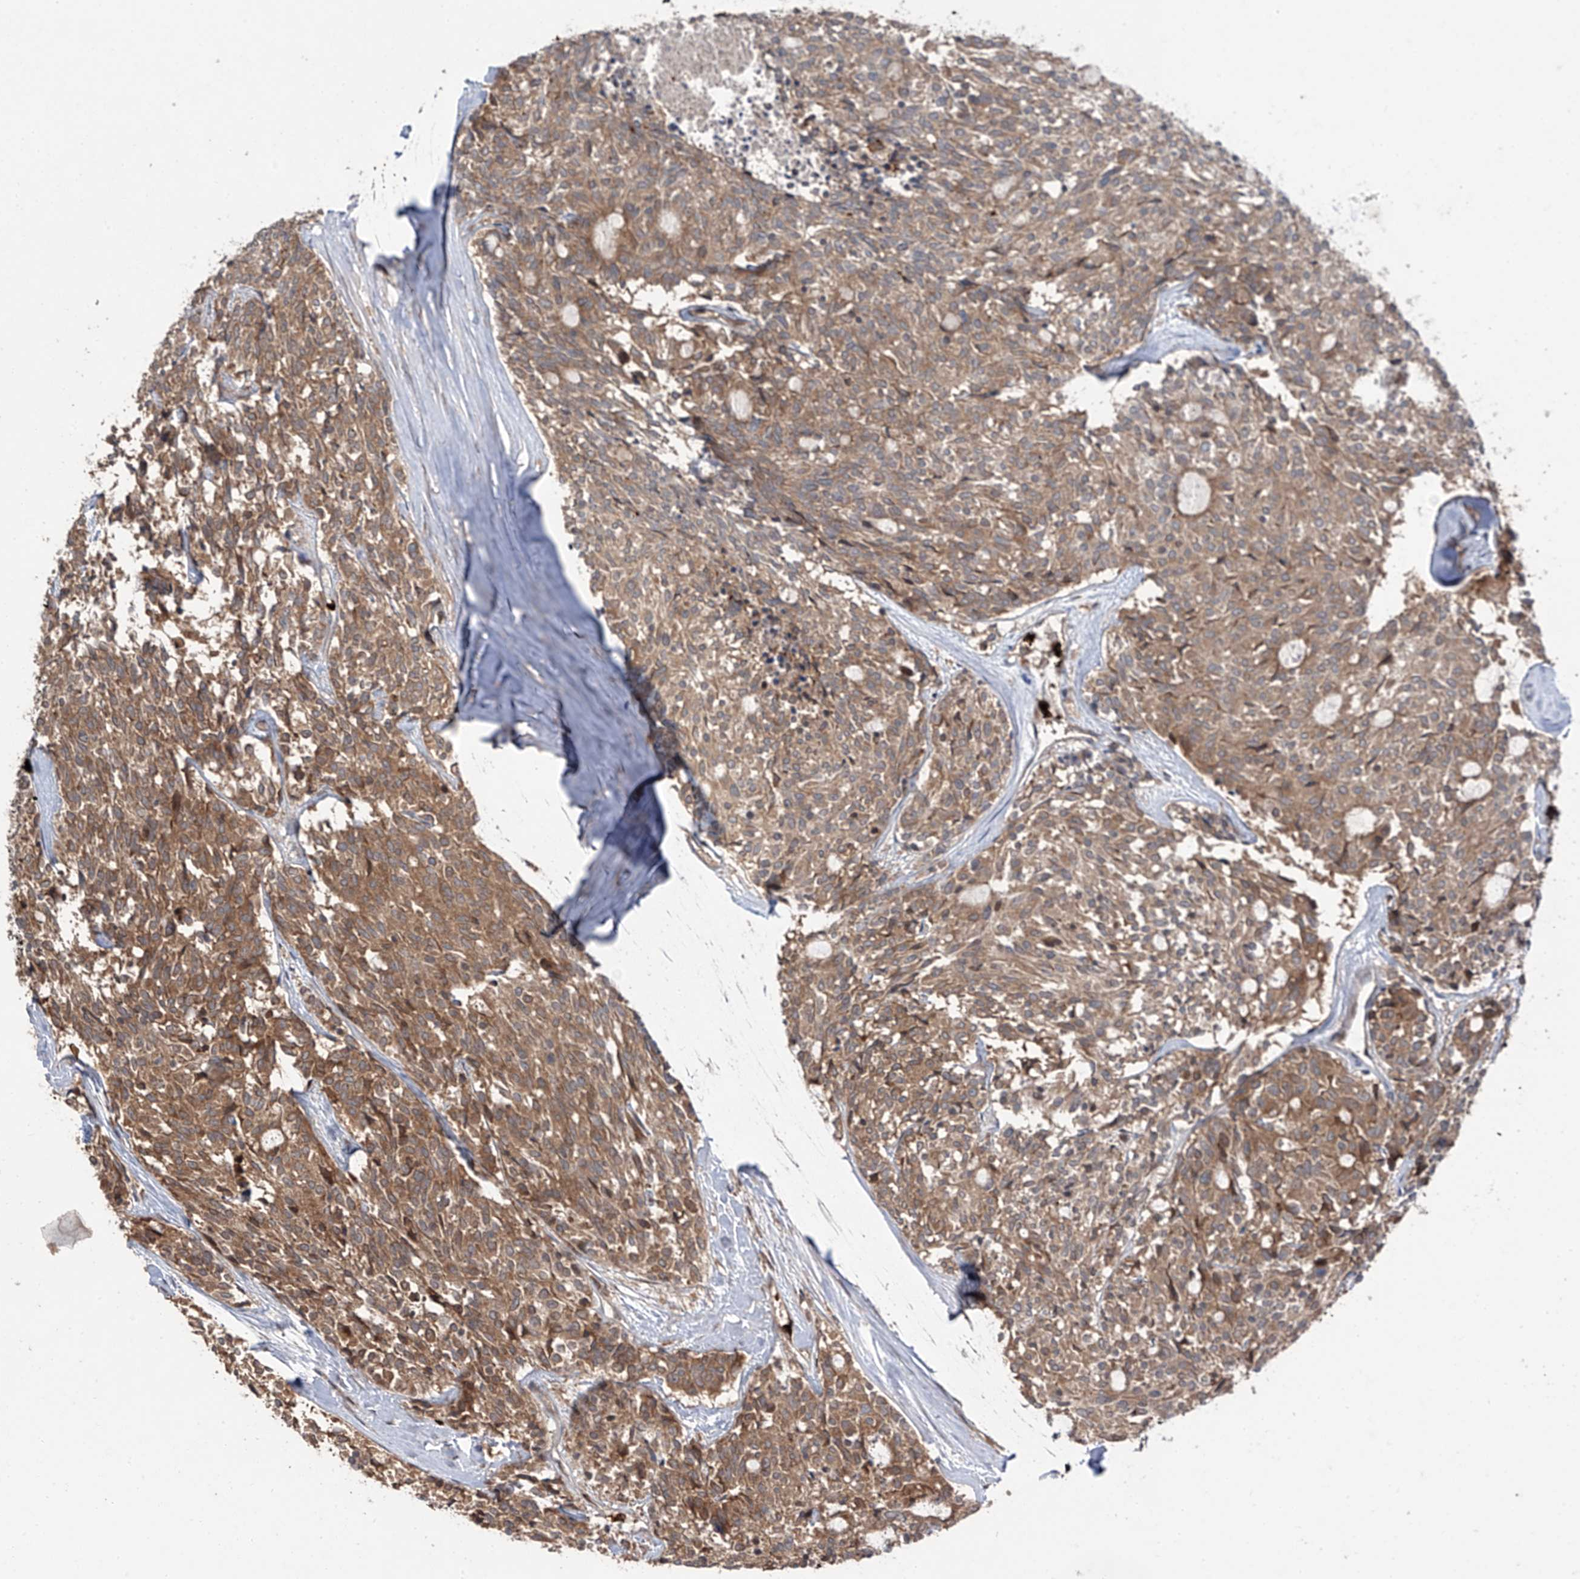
{"staining": {"intensity": "moderate", "quantity": ">75%", "location": "cytoplasmic/membranous"}, "tissue": "carcinoid", "cell_type": "Tumor cells", "image_type": "cancer", "snomed": [{"axis": "morphology", "description": "Carcinoid, malignant, NOS"}, {"axis": "topography", "description": "Pancreas"}], "caption": "Immunohistochemistry image of neoplastic tissue: carcinoid stained using immunohistochemistry (IHC) shows medium levels of moderate protein expression localized specifically in the cytoplasmic/membranous of tumor cells, appearing as a cytoplasmic/membranous brown color.", "gene": "ZDHHC9", "patient": {"sex": "female", "age": 54}}